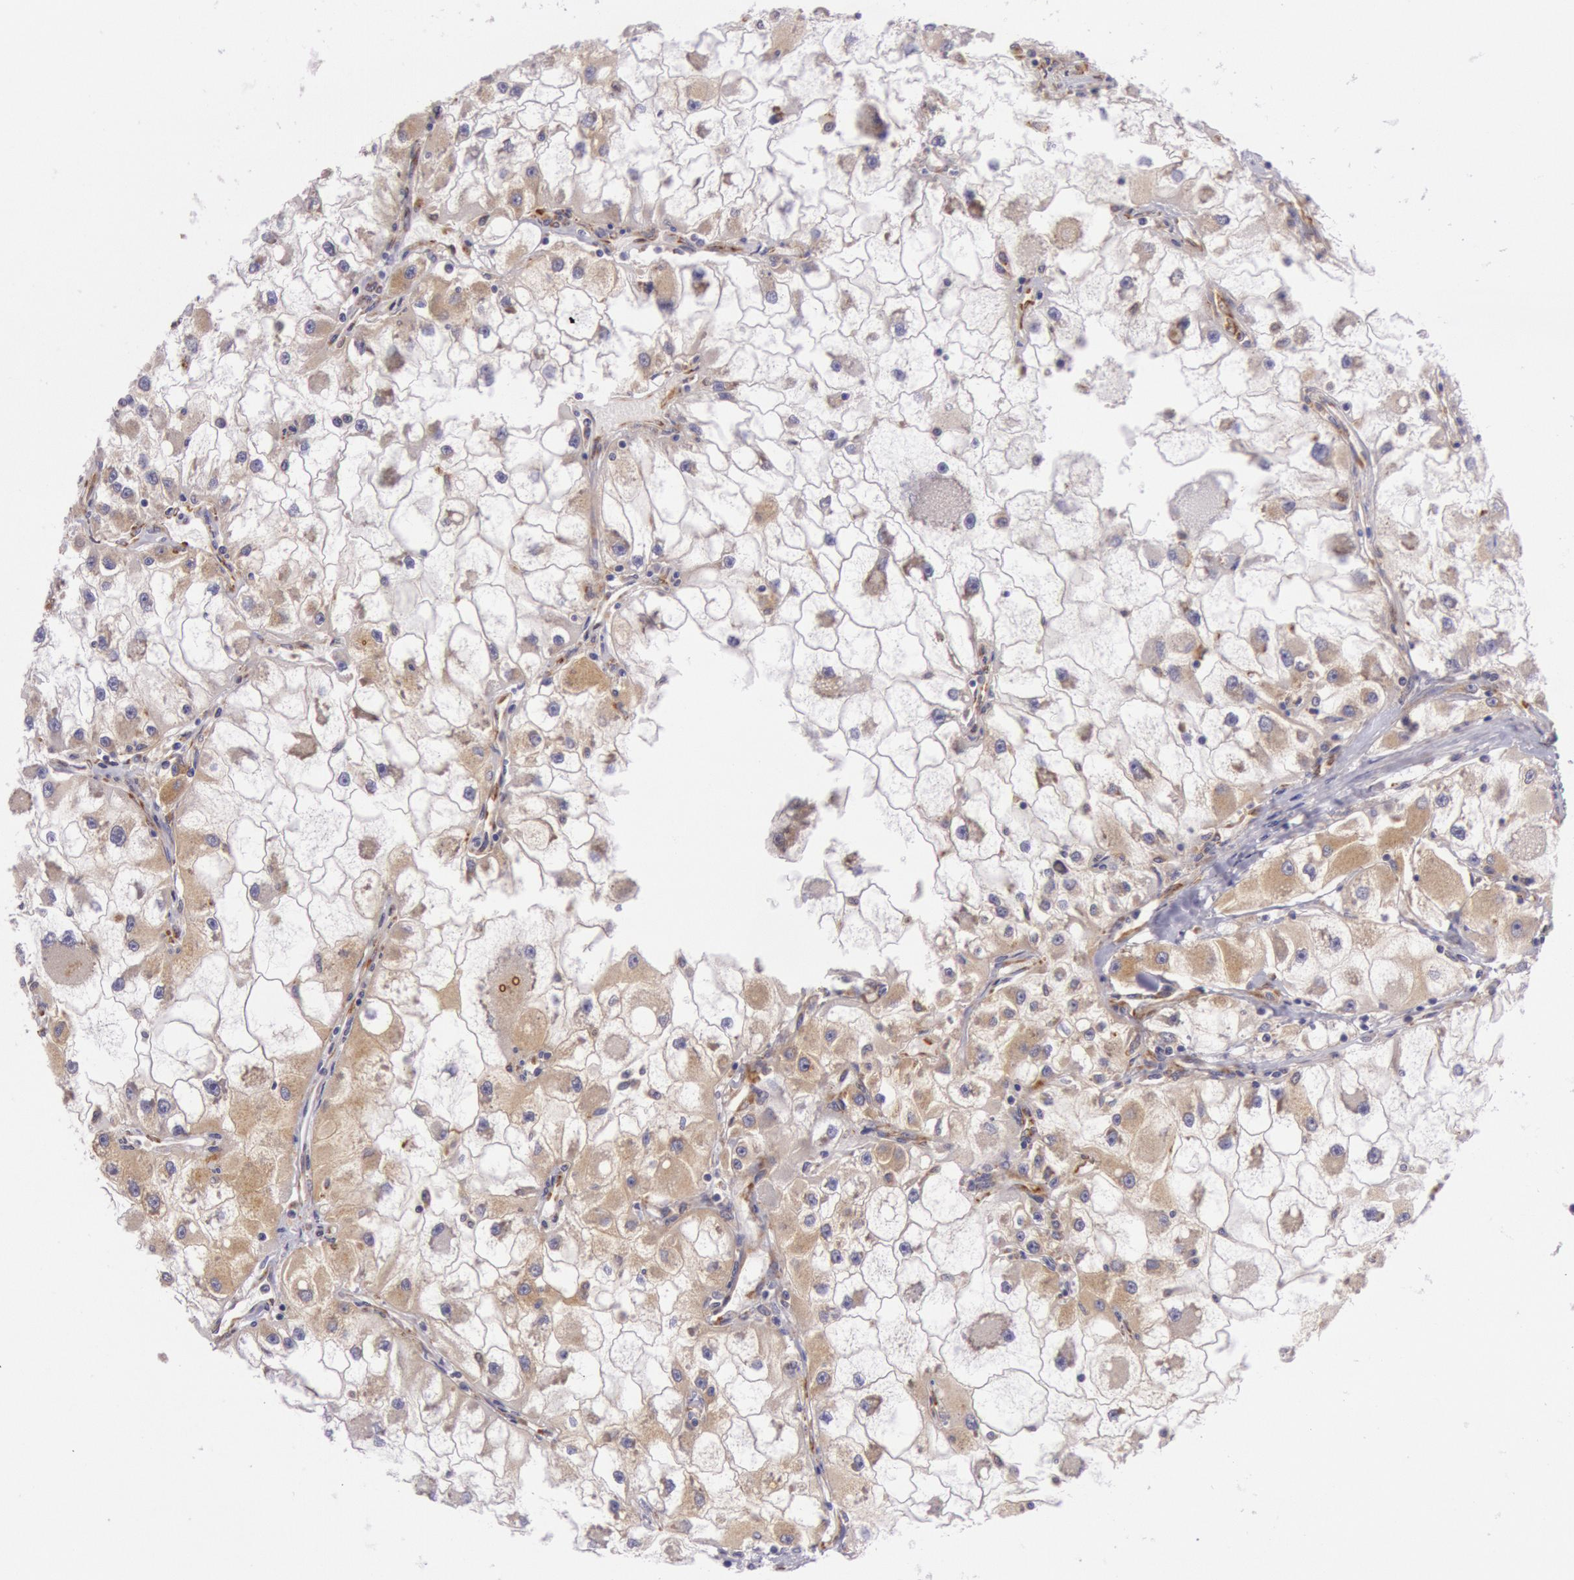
{"staining": {"intensity": "moderate", "quantity": ">75%", "location": "cytoplasmic/membranous"}, "tissue": "renal cancer", "cell_type": "Tumor cells", "image_type": "cancer", "snomed": [{"axis": "morphology", "description": "Adenocarcinoma, NOS"}, {"axis": "topography", "description": "Kidney"}], "caption": "Adenocarcinoma (renal) stained with a protein marker exhibits moderate staining in tumor cells.", "gene": "CHUK", "patient": {"sex": "female", "age": 73}}